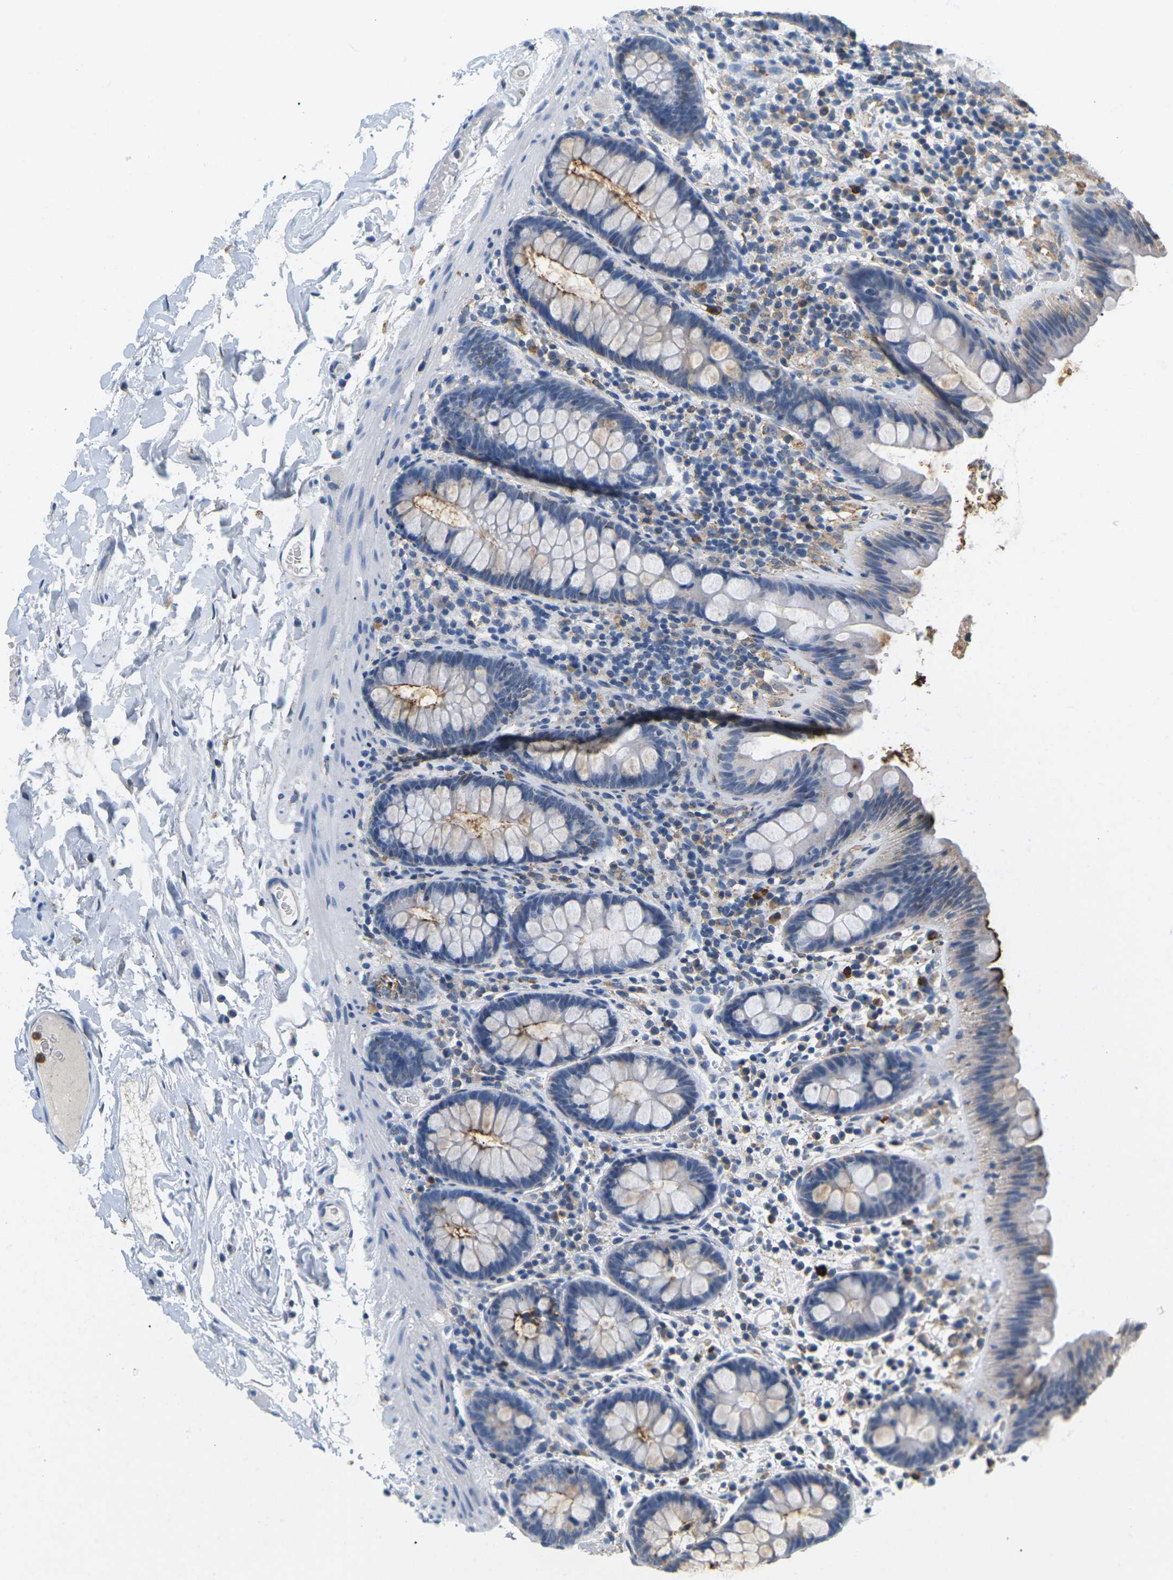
{"staining": {"intensity": "negative", "quantity": "none", "location": "none"}, "tissue": "colon", "cell_type": "Endothelial cells", "image_type": "normal", "snomed": [{"axis": "morphology", "description": "Normal tissue, NOS"}, {"axis": "topography", "description": "Colon"}], "caption": "High power microscopy image of an immunohistochemistry (IHC) photomicrograph of normal colon, revealing no significant expression in endothelial cells. (DAB (3,3'-diaminobenzidine) immunohistochemistry visualized using brightfield microscopy, high magnification).", "gene": "ADM", "patient": {"sex": "female", "age": 80}}